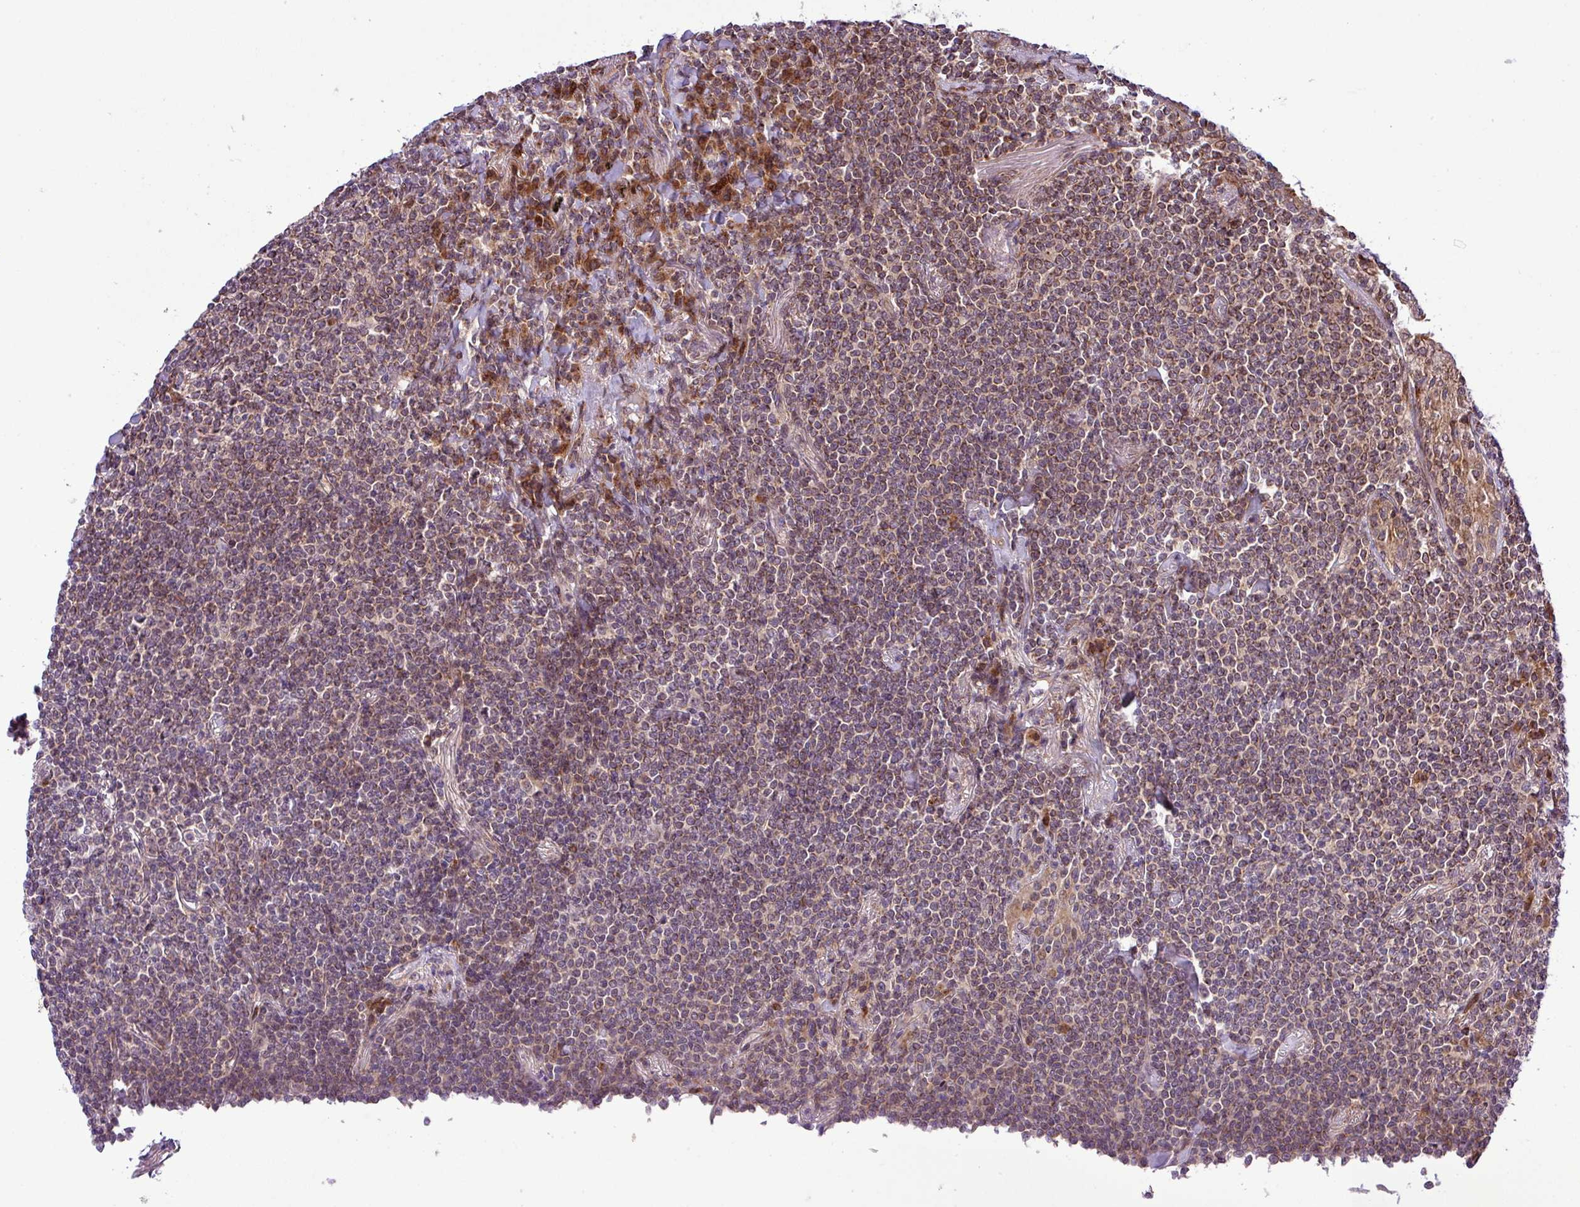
{"staining": {"intensity": "weak", "quantity": "25%-75%", "location": "cytoplasmic/membranous"}, "tissue": "lymphoma", "cell_type": "Tumor cells", "image_type": "cancer", "snomed": [{"axis": "morphology", "description": "Malignant lymphoma, non-Hodgkin's type, Low grade"}, {"axis": "topography", "description": "Lung"}], "caption": "The image shows immunohistochemical staining of malignant lymphoma, non-Hodgkin's type (low-grade). There is weak cytoplasmic/membranous staining is present in about 25%-75% of tumor cells.", "gene": "B3GNT9", "patient": {"sex": "female", "age": 71}}